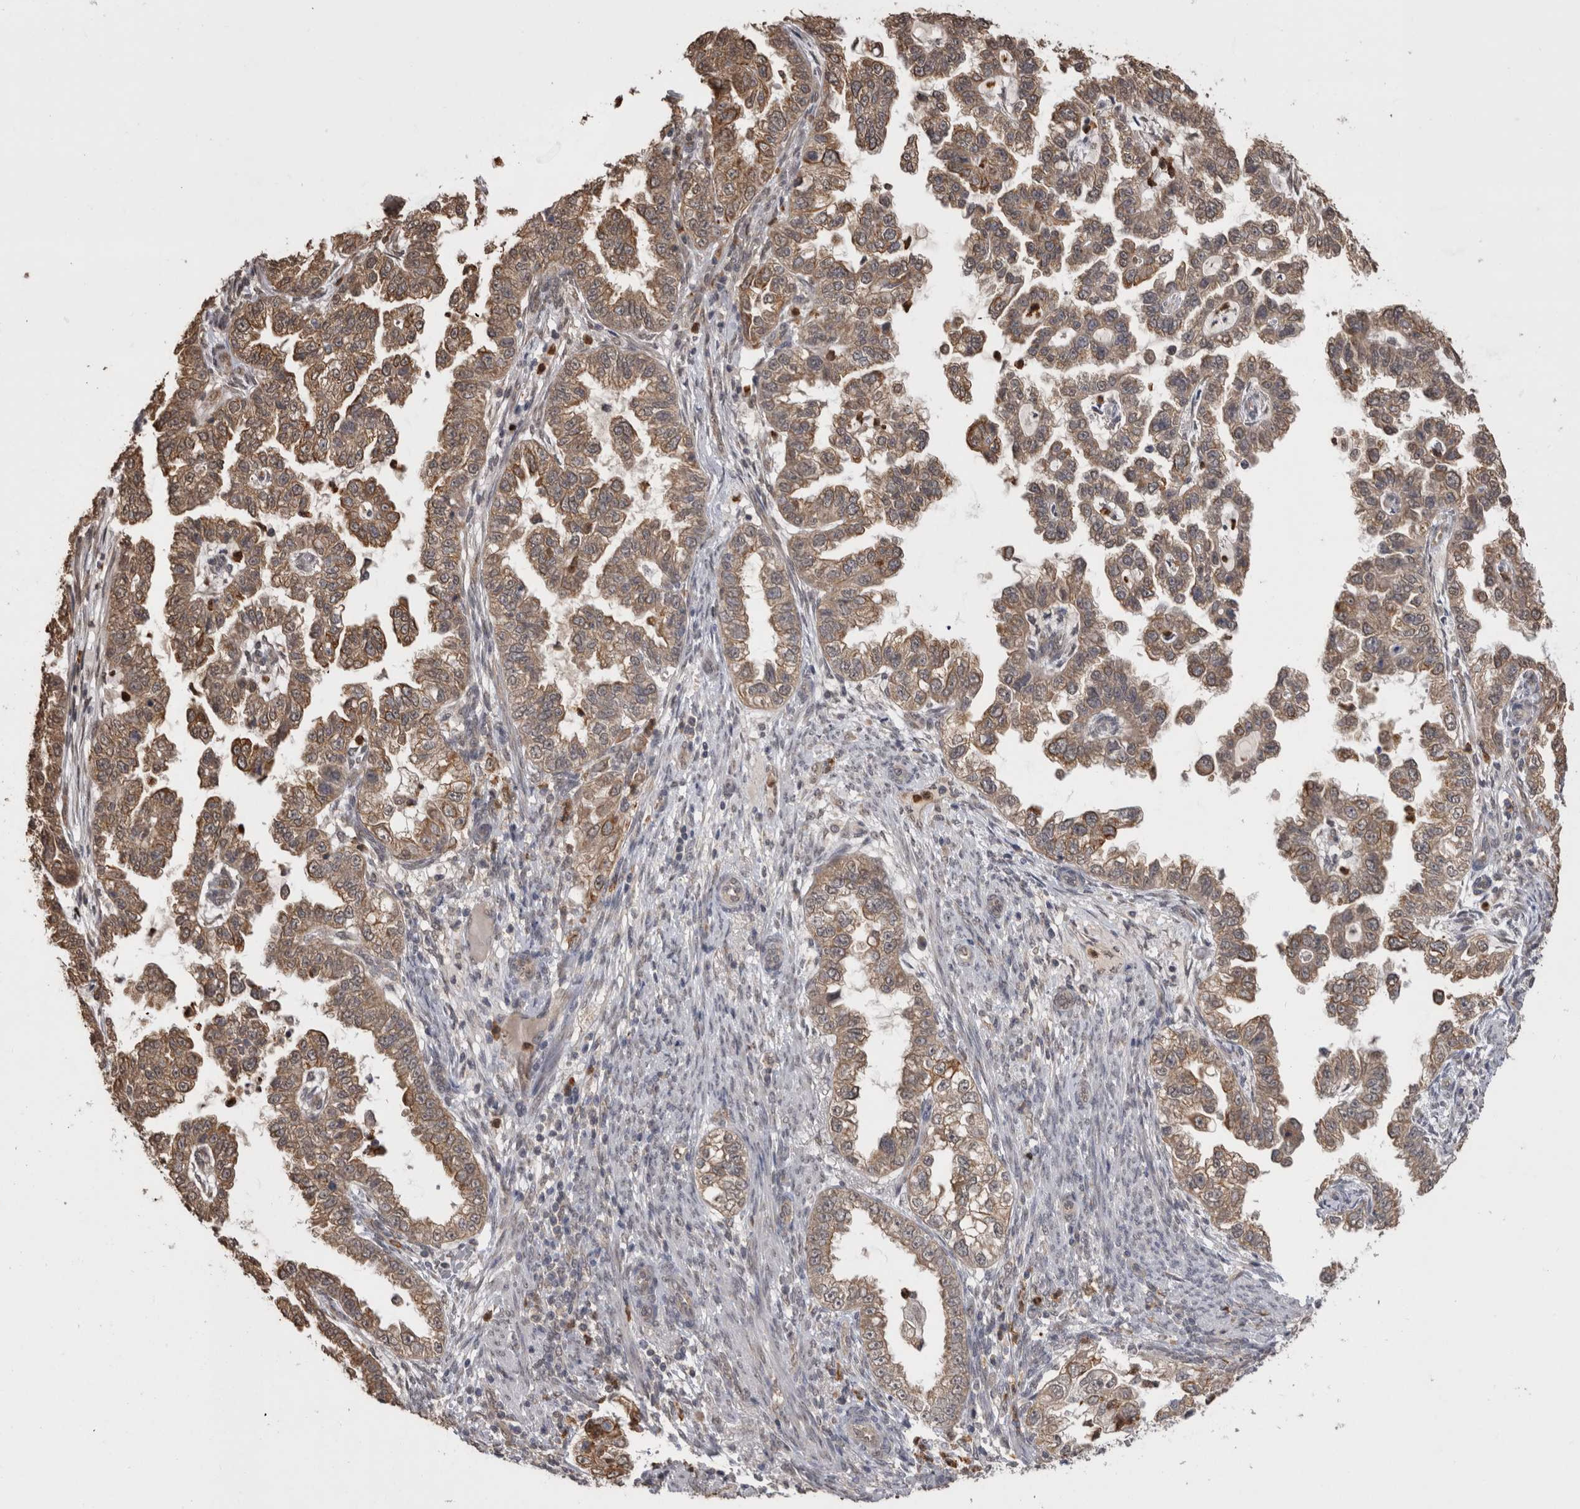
{"staining": {"intensity": "weak", "quantity": ">75%", "location": "cytoplasmic/membranous"}, "tissue": "endometrial cancer", "cell_type": "Tumor cells", "image_type": "cancer", "snomed": [{"axis": "morphology", "description": "Adenocarcinoma, NOS"}, {"axis": "topography", "description": "Endometrium"}], "caption": "A low amount of weak cytoplasmic/membranous staining is identified in about >75% of tumor cells in endometrial adenocarcinoma tissue.", "gene": "PAK4", "patient": {"sex": "female", "age": 85}}